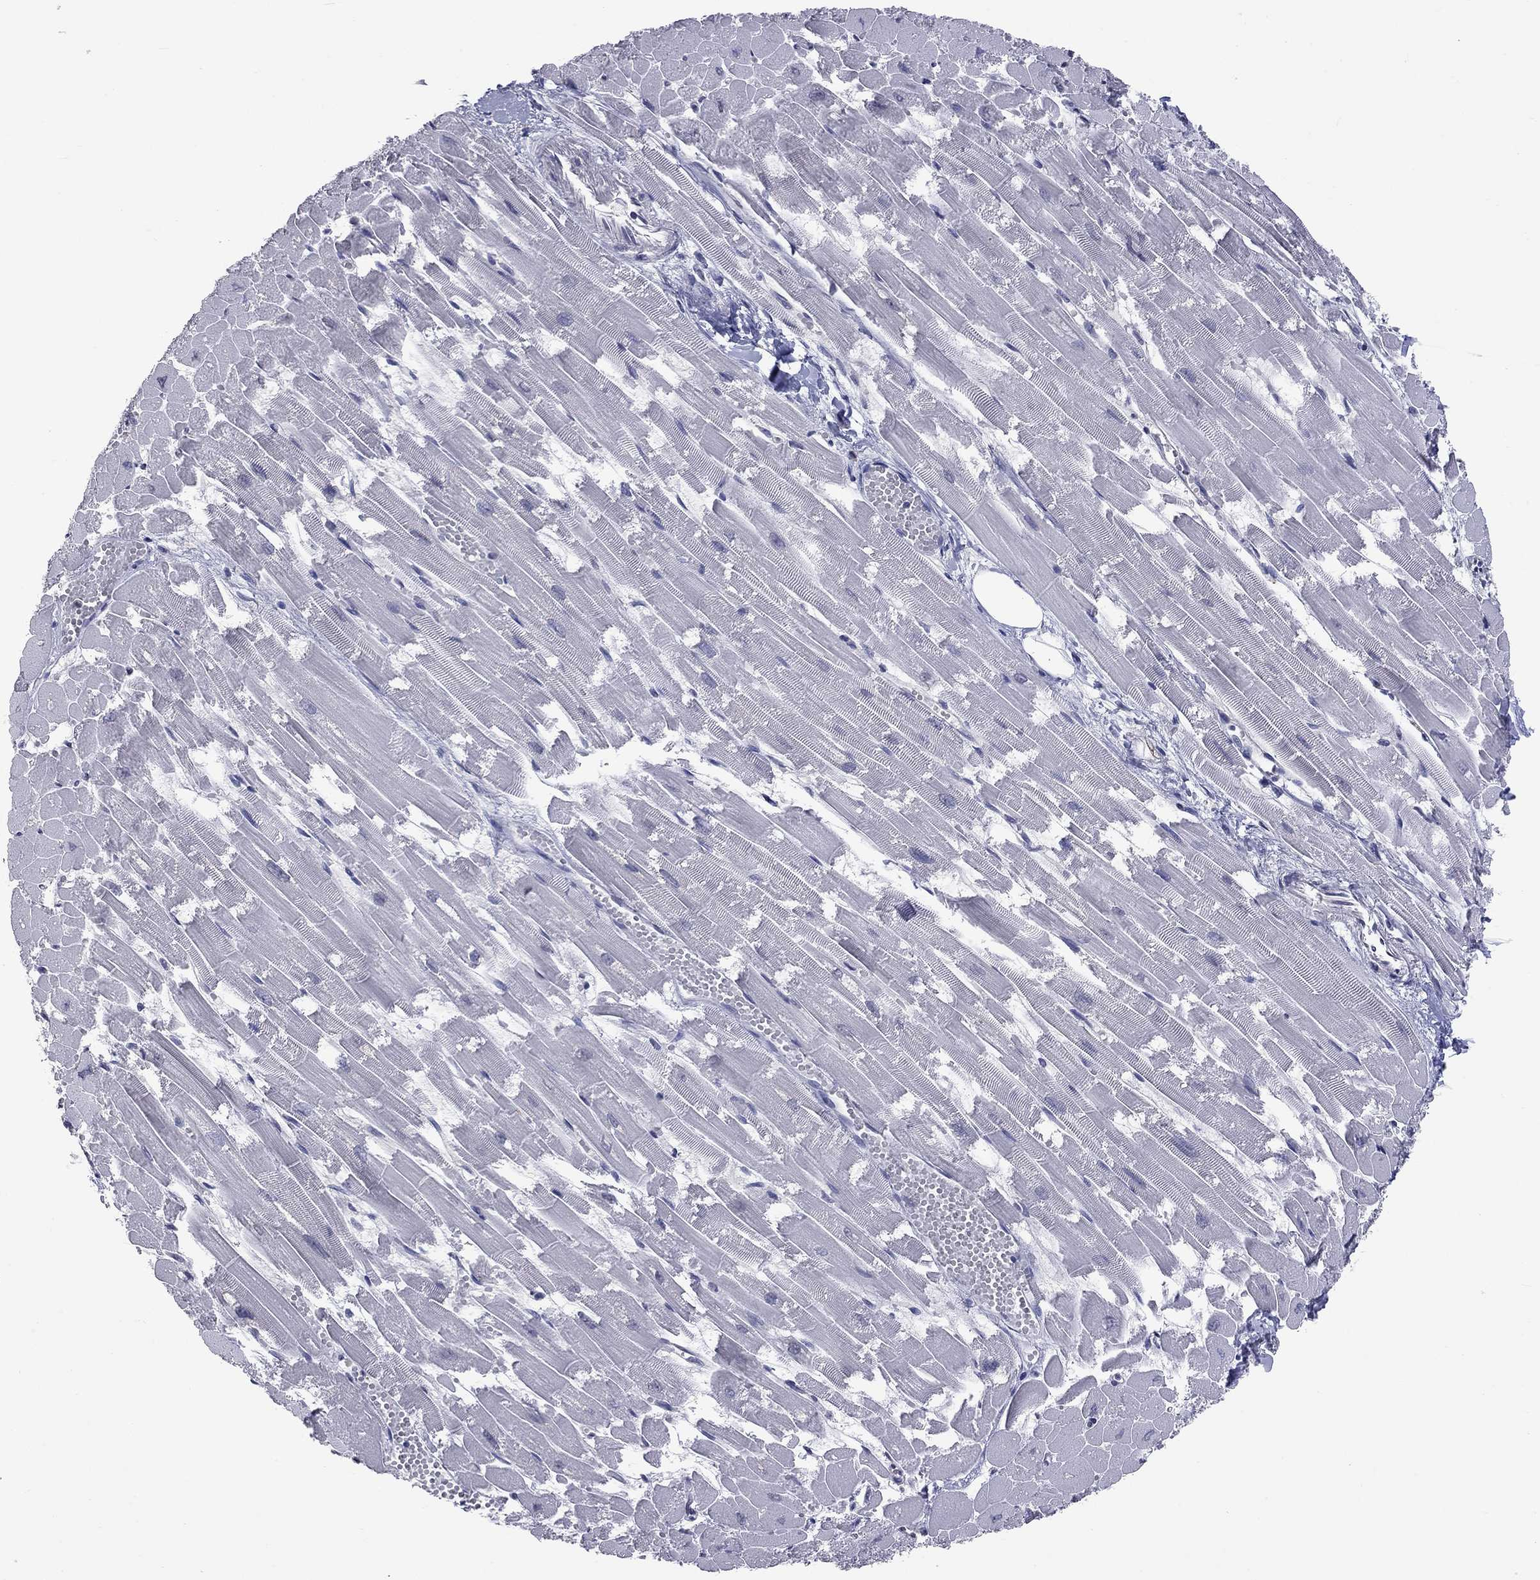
{"staining": {"intensity": "negative", "quantity": "none", "location": "none"}, "tissue": "heart muscle", "cell_type": "Cardiomyocytes", "image_type": "normal", "snomed": [{"axis": "morphology", "description": "Normal tissue, NOS"}, {"axis": "topography", "description": "Heart"}], "caption": "High power microscopy photomicrograph of an immunohistochemistry photomicrograph of benign heart muscle, revealing no significant staining in cardiomyocytes. Brightfield microscopy of IHC stained with DAB (3,3'-diaminobenzidine) (brown) and hematoxylin (blue), captured at high magnification.", "gene": "SHOC2", "patient": {"sex": "female", "age": 52}}